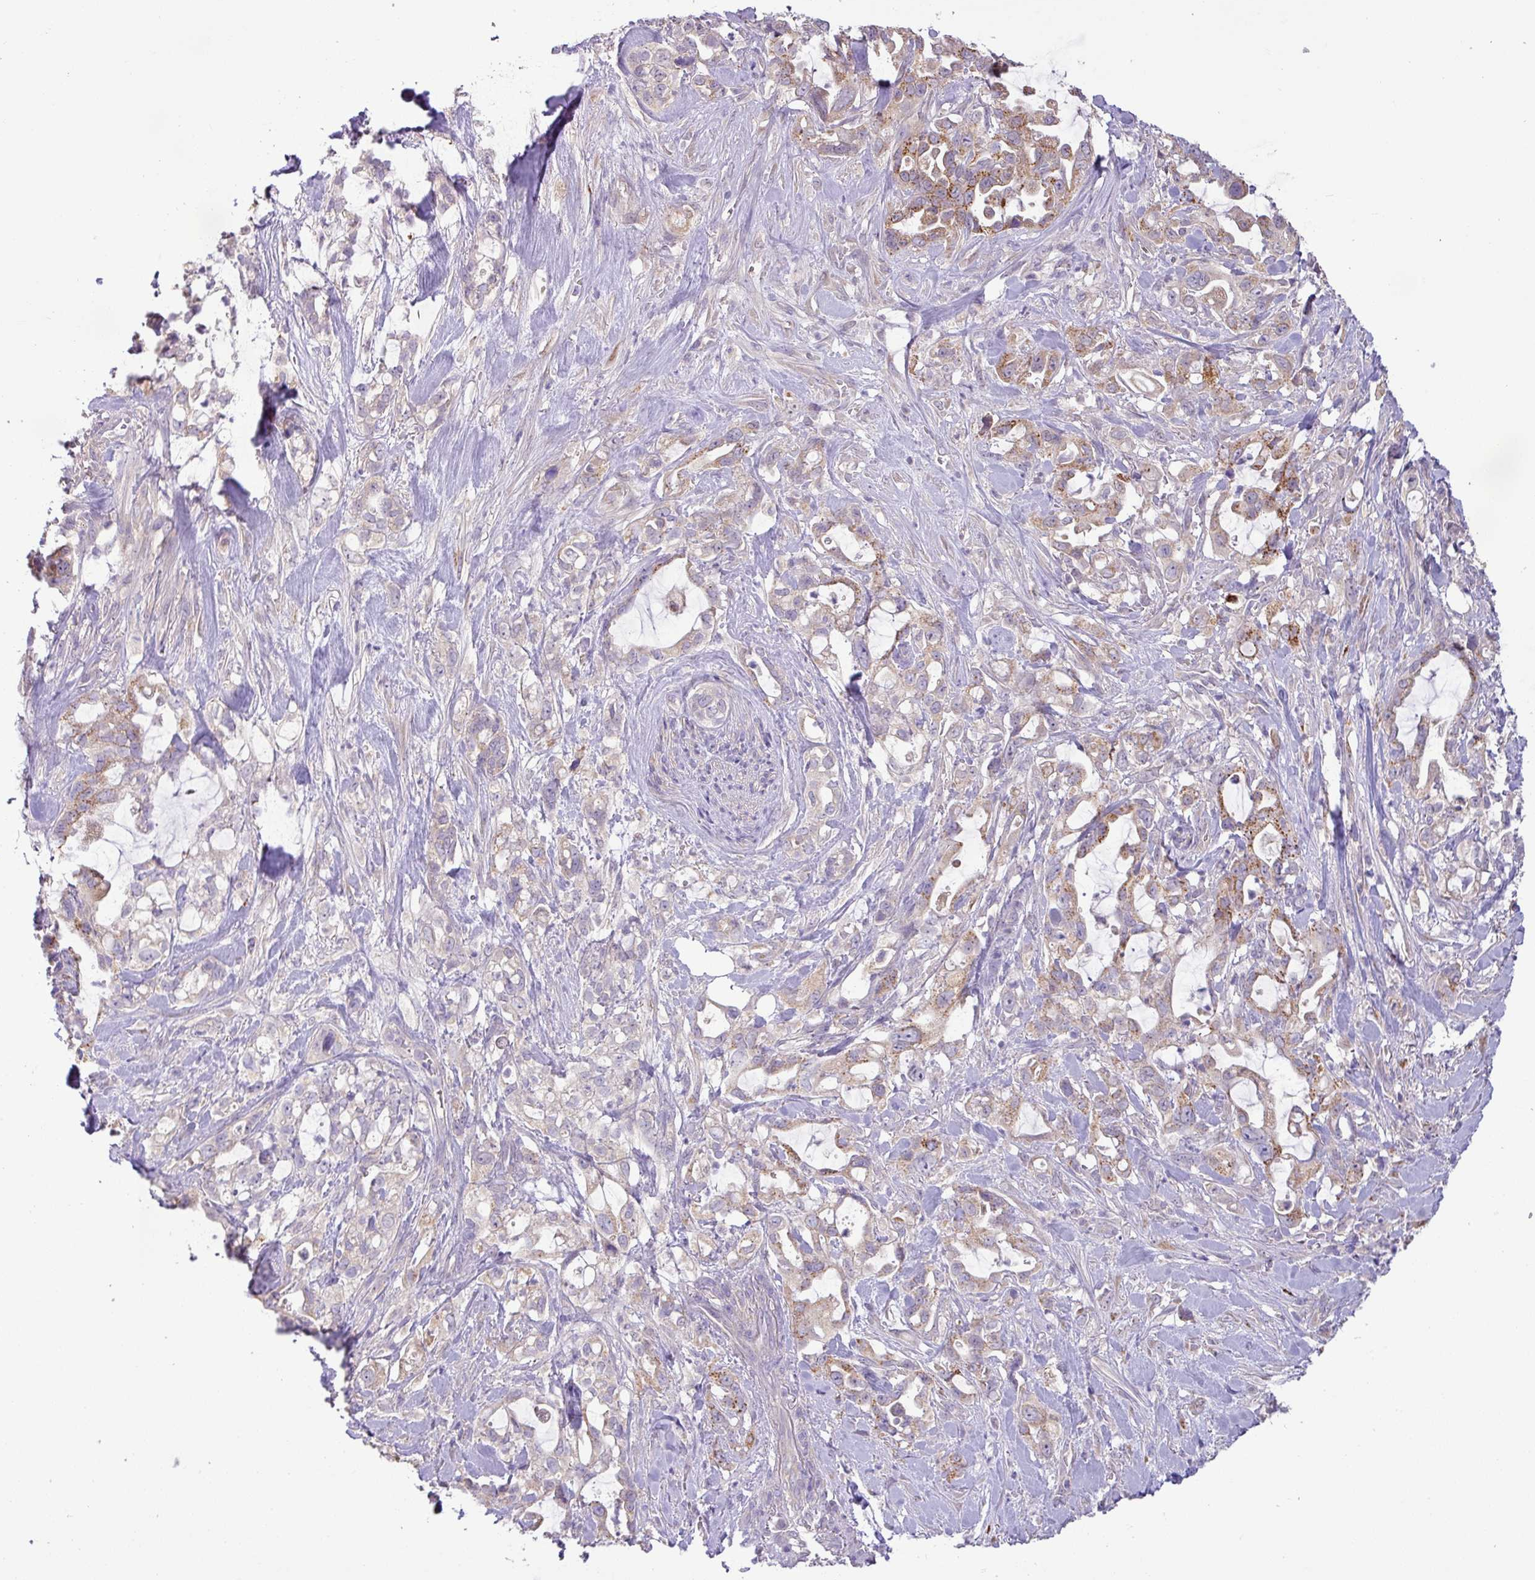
{"staining": {"intensity": "moderate", "quantity": "25%-75%", "location": "cytoplasmic/membranous"}, "tissue": "pancreatic cancer", "cell_type": "Tumor cells", "image_type": "cancer", "snomed": [{"axis": "morphology", "description": "Adenocarcinoma, NOS"}, {"axis": "topography", "description": "Pancreas"}], "caption": "This is a micrograph of immunohistochemistry staining of pancreatic cancer, which shows moderate positivity in the cytoplasmic/membranous of tumor cells.", "gene": "GALNT12", "patient": {"sex": "female", "age": 61}}